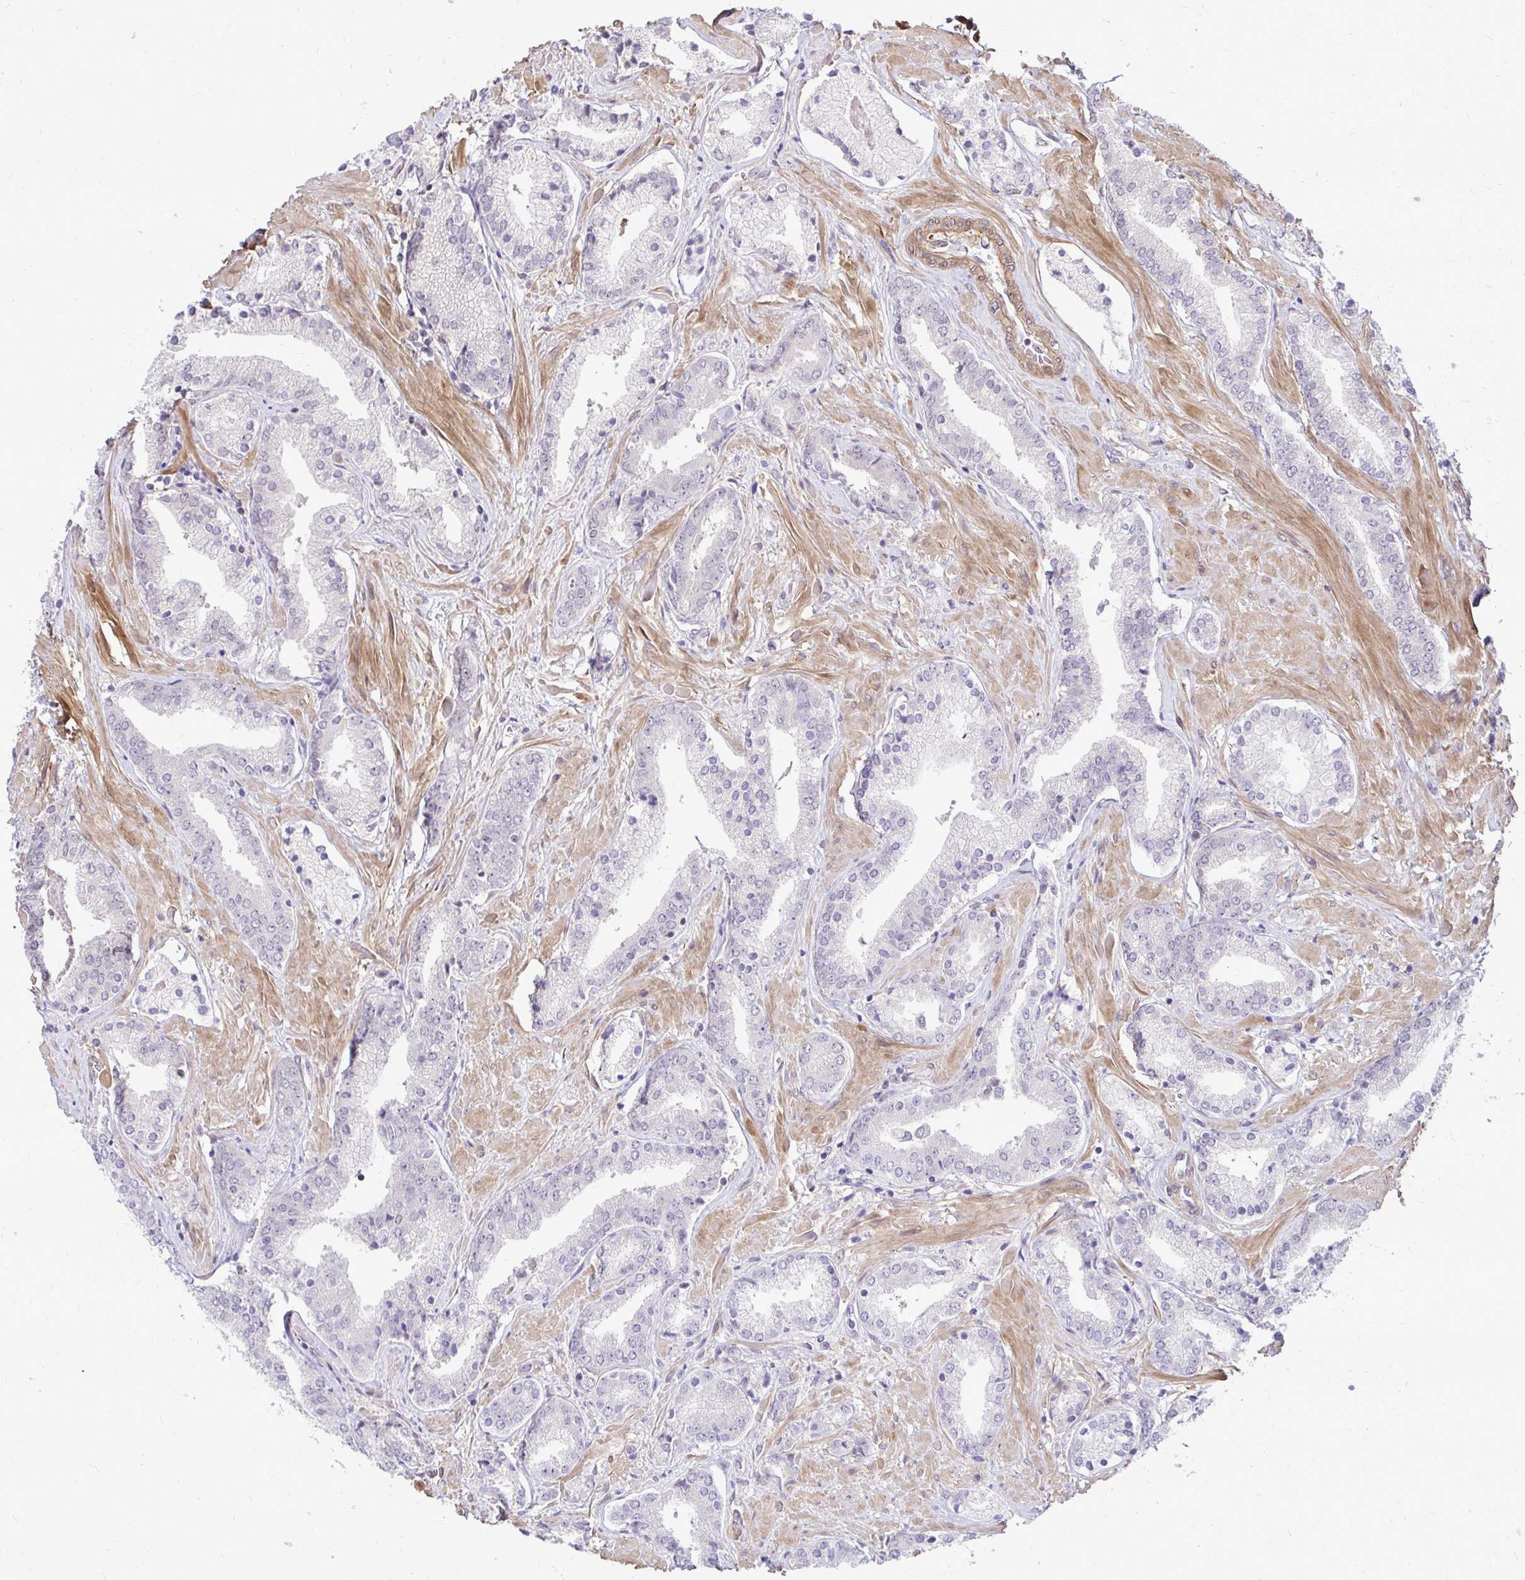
{"staining": {"intensity": "negative", "quantity": "none", "location": "none"}, "tissue": "prostate cancer", "cell_type": "Tumor cells", "image_type": "cancer", "snomed": [{"axis": "morphology", "description": "Adenocarcinoma, High grade"}, {"axis": "topography", "description": "Prostate"}], "caption": "Micrograph shows no protein staining in tumor cells of high-grade adenocarcinoma (prostate) tissue.", "gene": "TRIP6", "patient": {"sex": "male", "age": 56}}